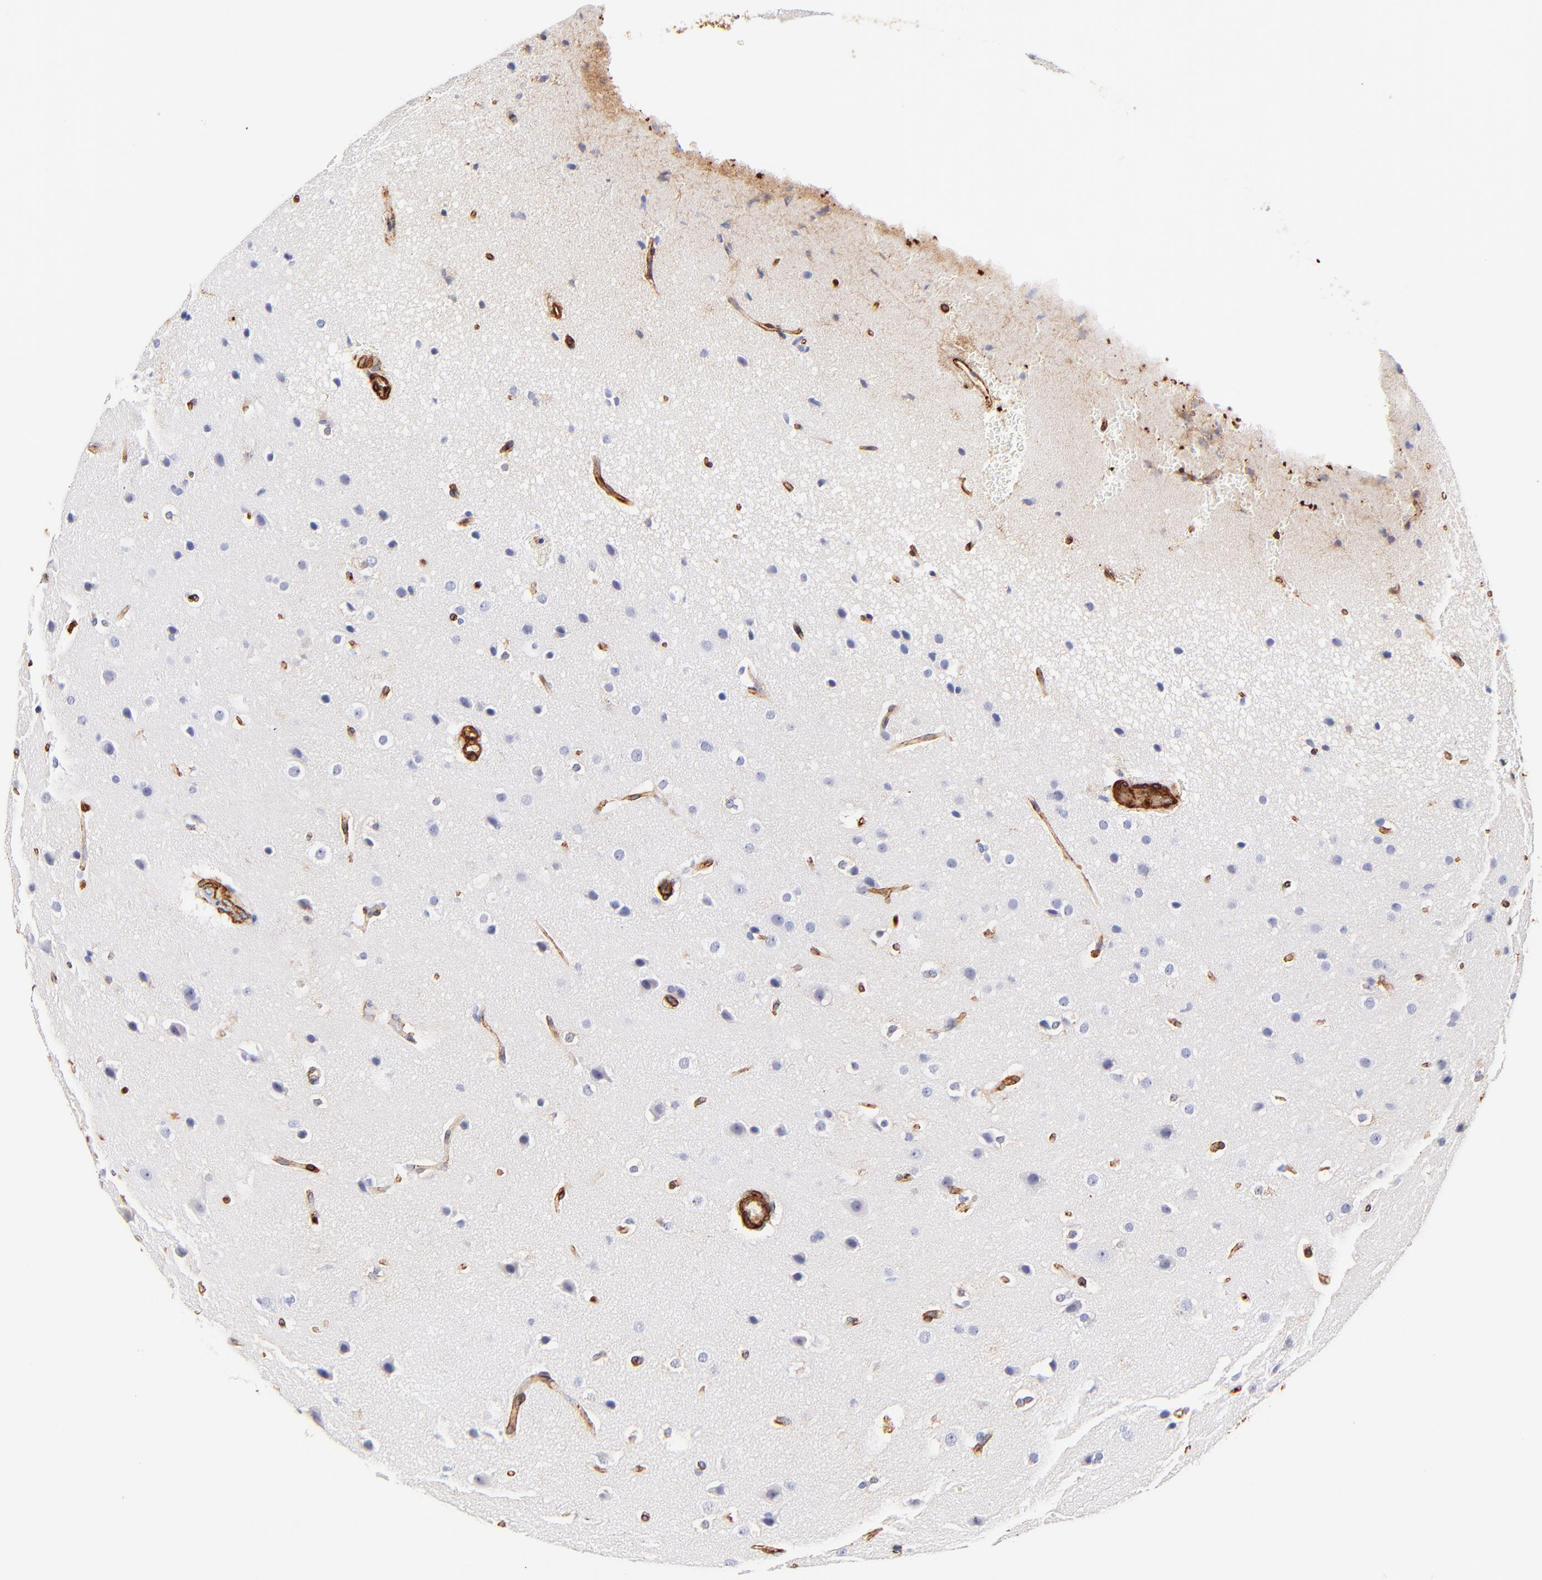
{"staining": {"intensity": "negative", "quantity": "none", "location": "none"}, "tissue": "glioma", "cell_type": "Tumor cells", "image_type": "cancer", "snomed": [{"axis": "morphology", "description": "Glioma, malignant, Low grade"}, {"axis": "topography", "description": "Cerebral cortex"}], "caption": "Tumor cells show no significant positivity in glioma.", "gene": "FLNA", "patient": {"sex": "female", "age": 47}}